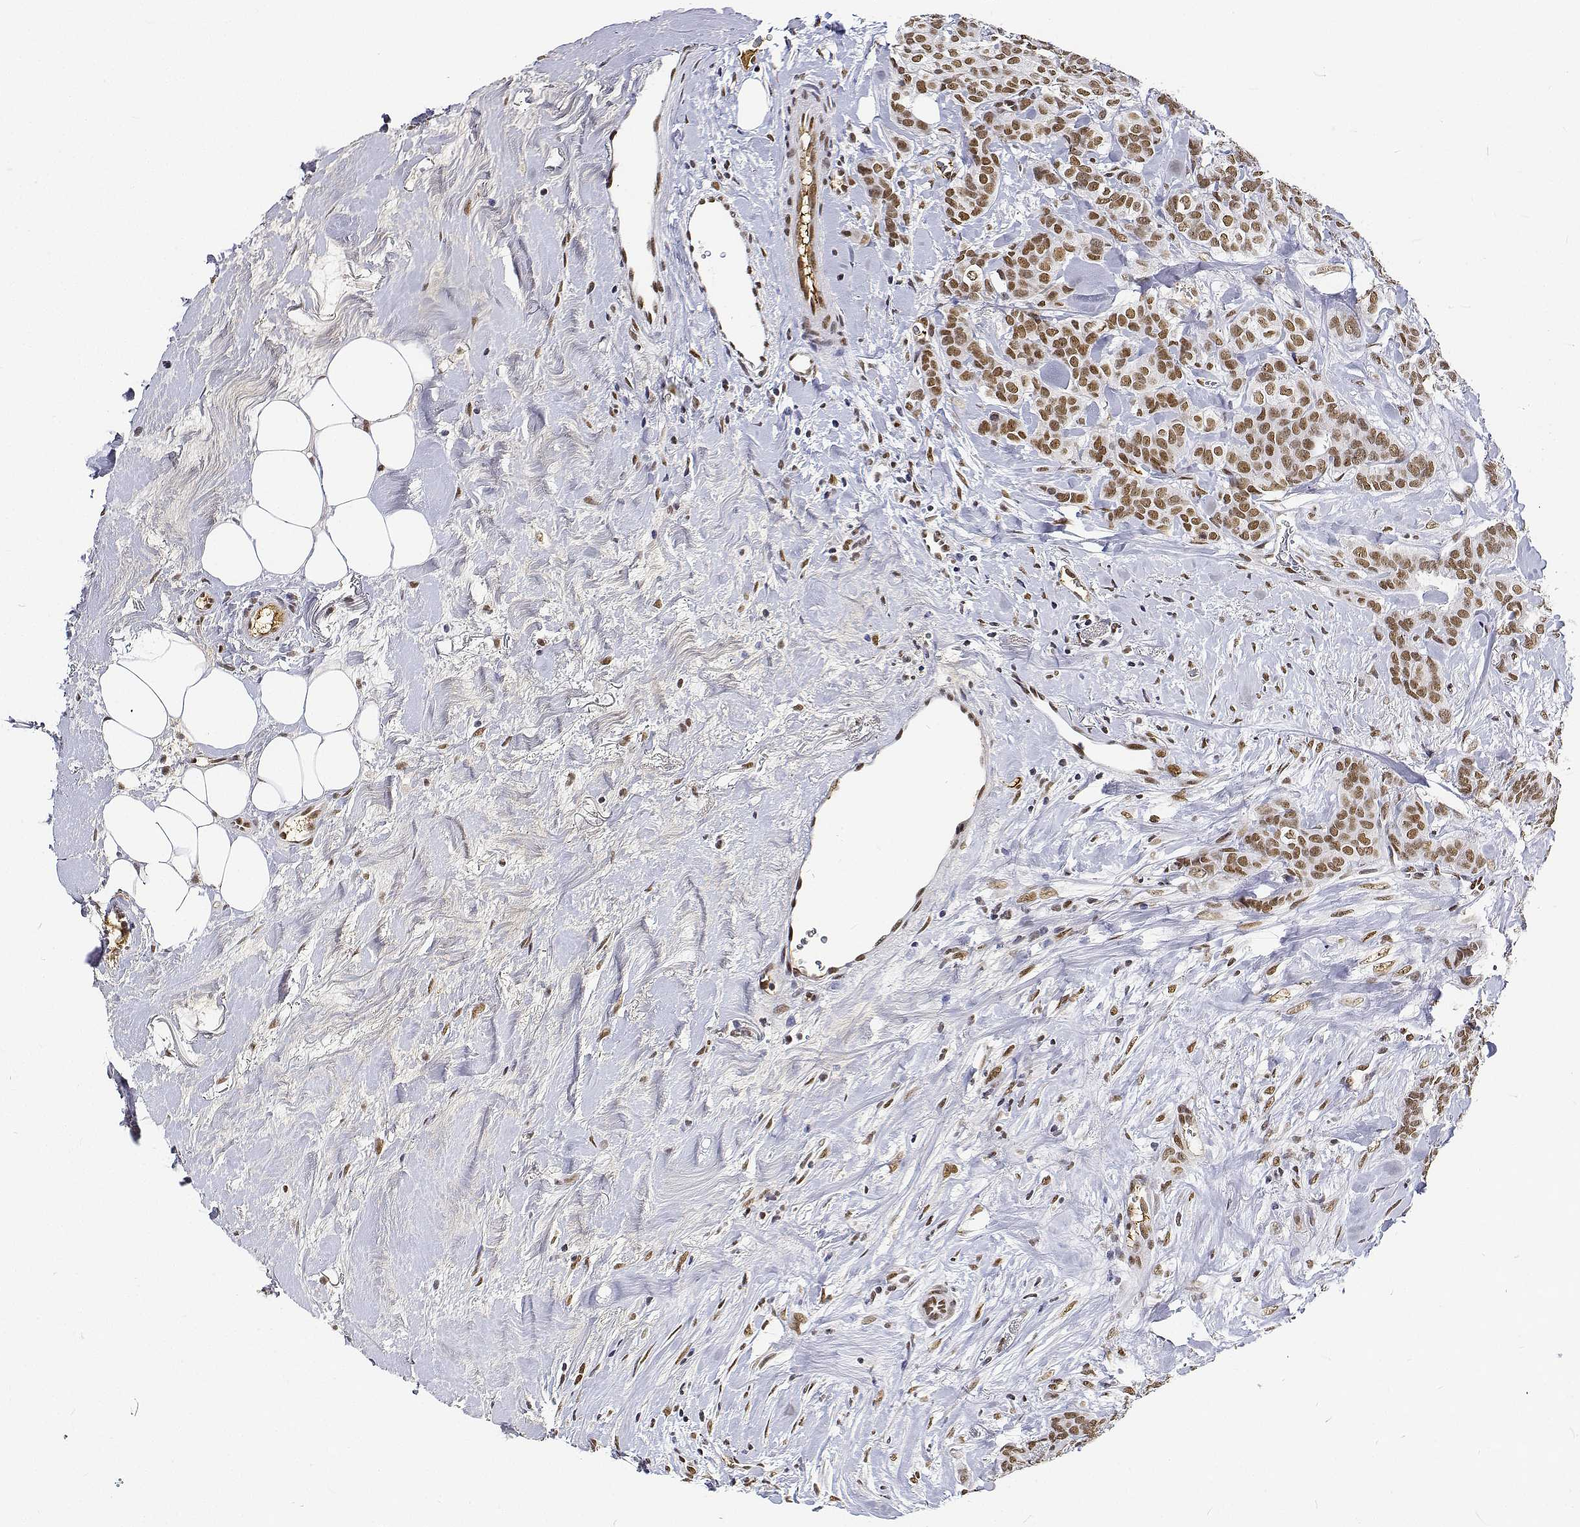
{"staining": {"intensity": "moderate", "quantity": ">75%", "location": "cytoplasmic/membranous"}, "tissue": "breast cancer", "cell_type": "Tumor cells", "image_type": "cancer", "snomed": [{"axis": "morphology", "description": "Duct carcinoma"}, {"axis": "topography", "description": "Breast"}], "caption": "Immunohistochemical staining of breast invasive ductal carcinoma shows moderate cytoplasmic/membranous protein staining in approximately >75% of tumor cells.", "gene": "ATRX", "patient": {"sex": "female", "age": 84}}